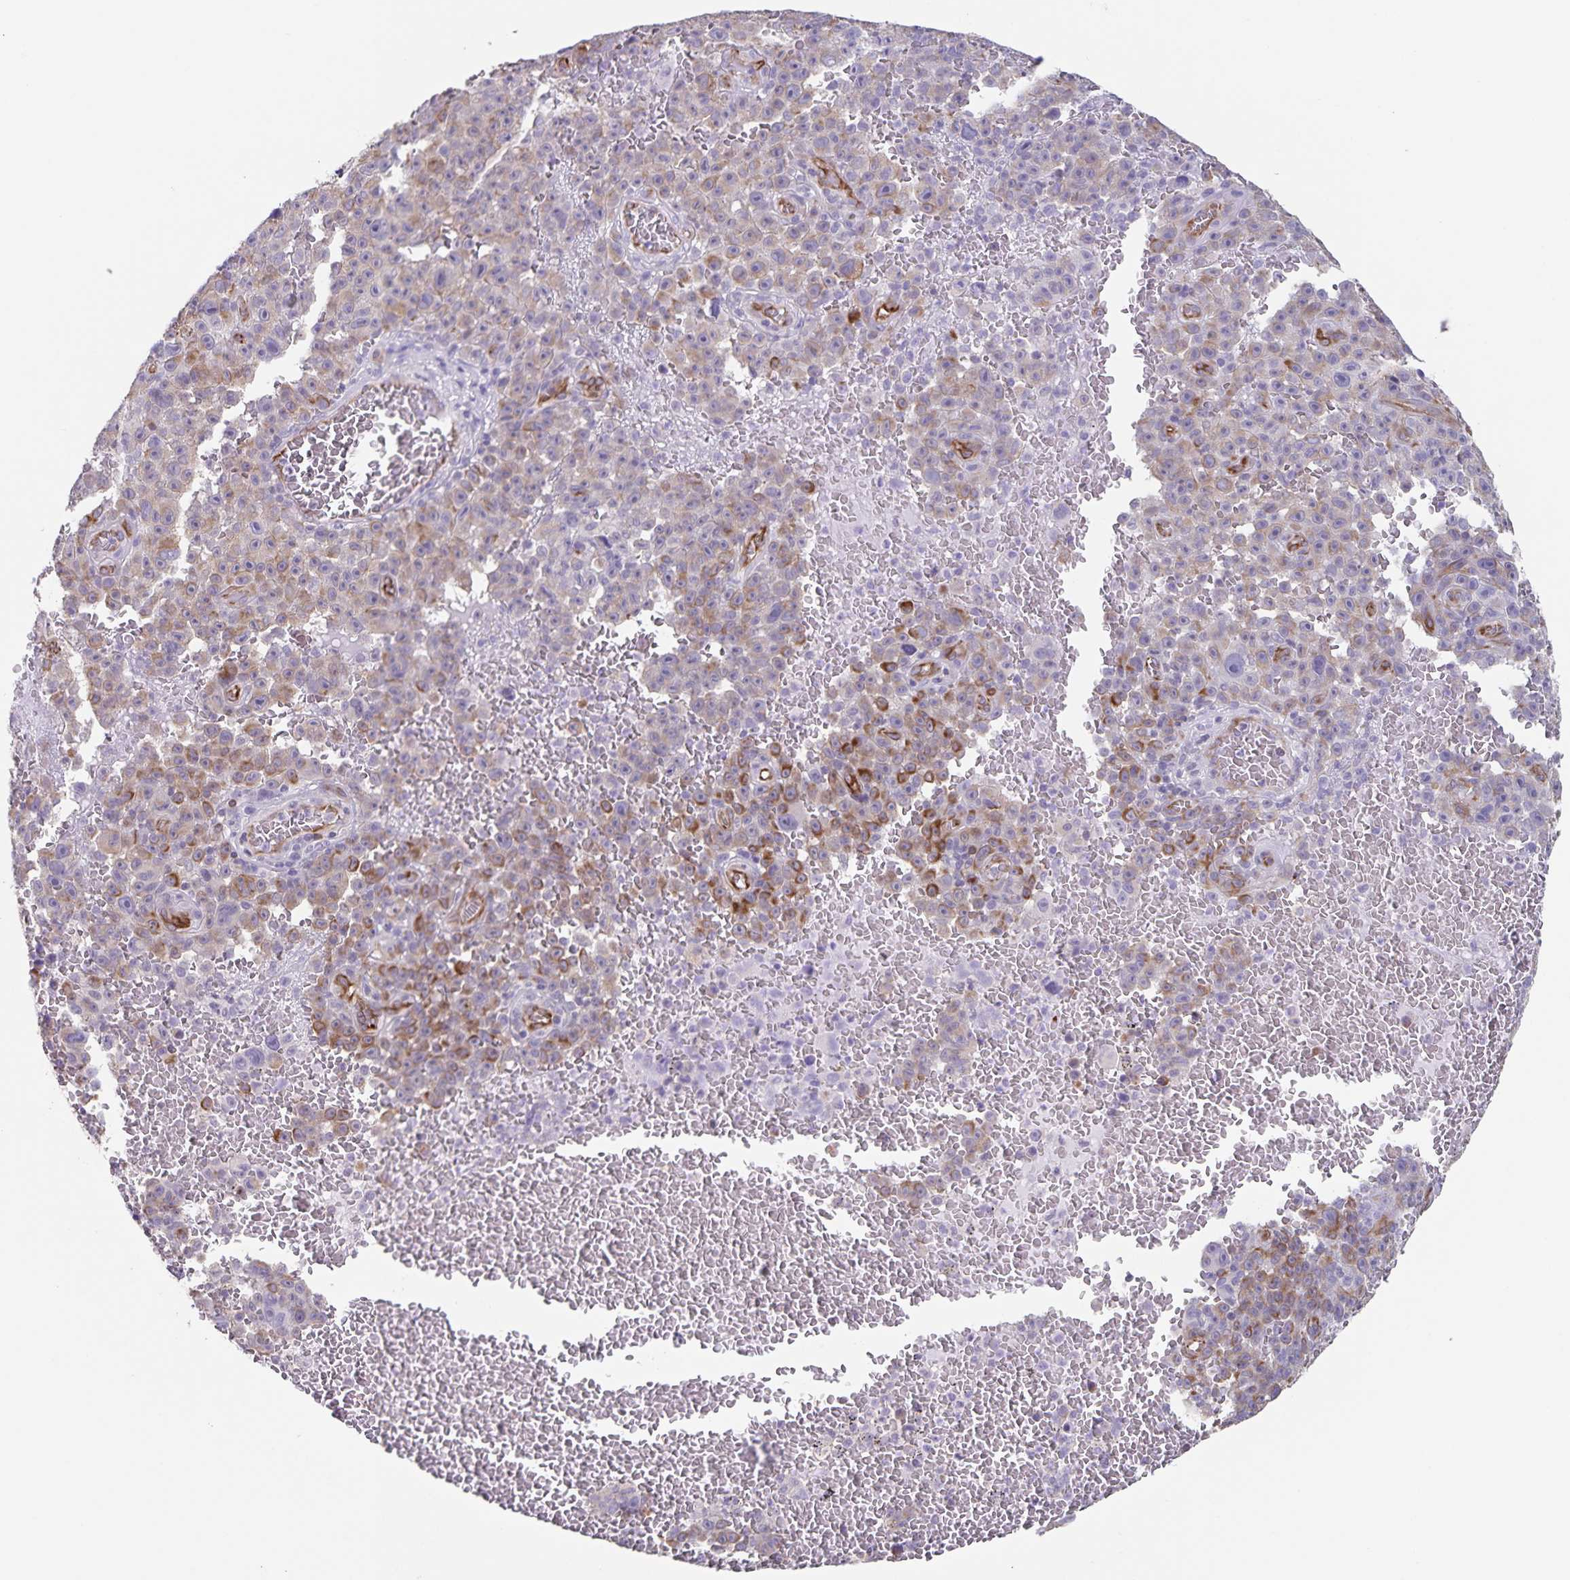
{"staining": {"intensity": "weak", "quantity": "25%-75%", "location": "cytoplasmic/membranous"}, "tissue": "melanoma", "cell_type": "Tumor cells", "image_type": "cancer", "snomed": [{"axis": "morphology", "description": "Malignant melanoma, NOS"}, {"axis": "topography", "description": "Skin"}], "caption": "Melanoma stained with a brown dye reveals weak cytoplasmic/membranous positive staining in about 25%-75% of tumor cells.", "gene": "SYNM", "patient": {"sex": "female", "age": 82}}